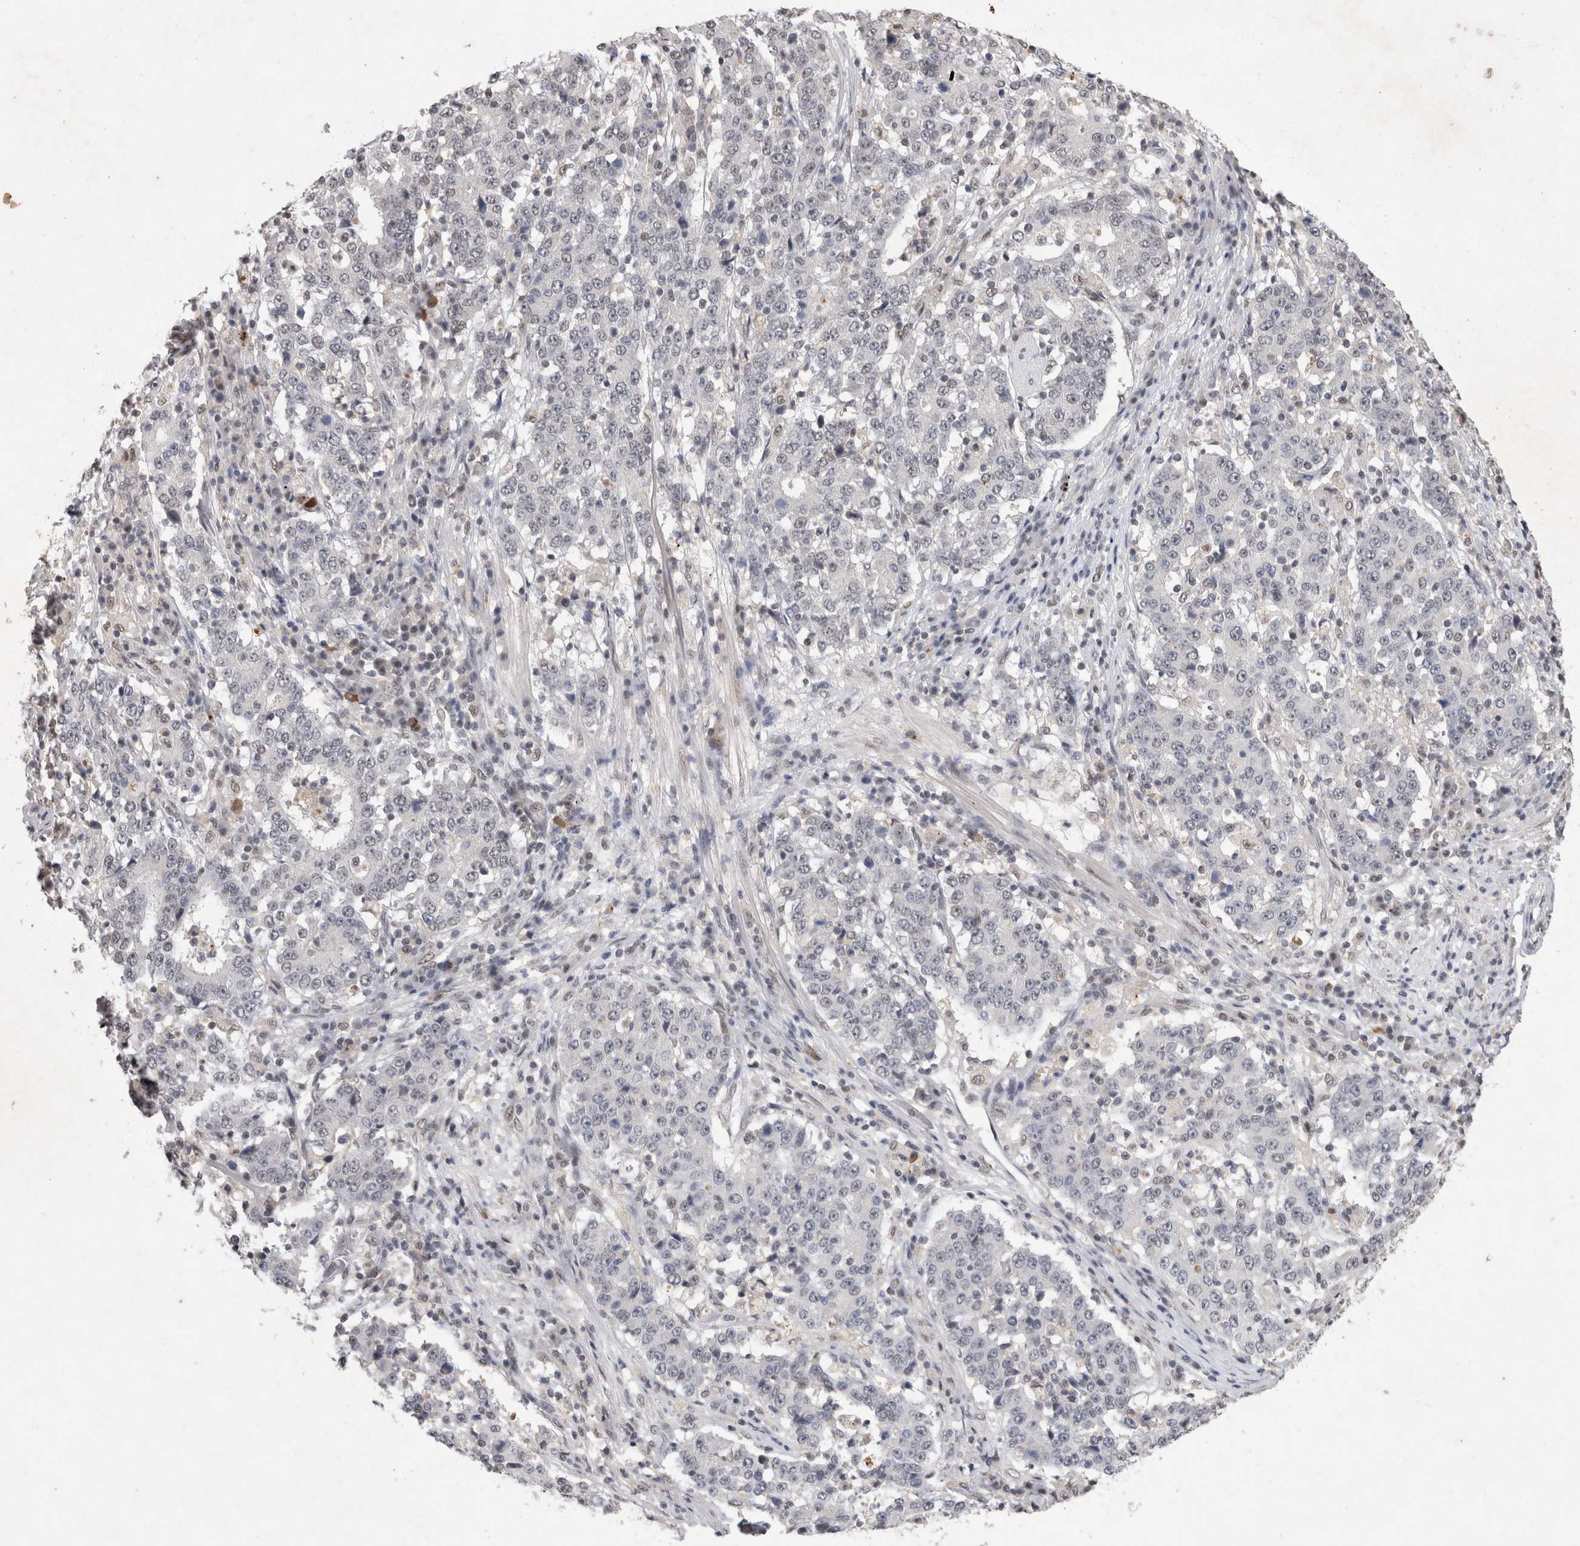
{"staining": {"intensity": "negative", "quantity": "none", "location": "none"}, "tissue": "stomach cancer", "cell_type": "Tumor cells", "image_type": "cancer", "snomed": [{"axis": "morphology", "description": "Adenocarcinoma, NOS"}, {"axis": "topography", "description": "Stomach"}], "caption": "Image shows no protein expression in tumor cells of stomach cancer (adenocarcinoma) tissue. (IHC, brightfield microscopy, high magnification).", "gene": "XRCC5", "patient": {"sex": "male", "age": 59}}